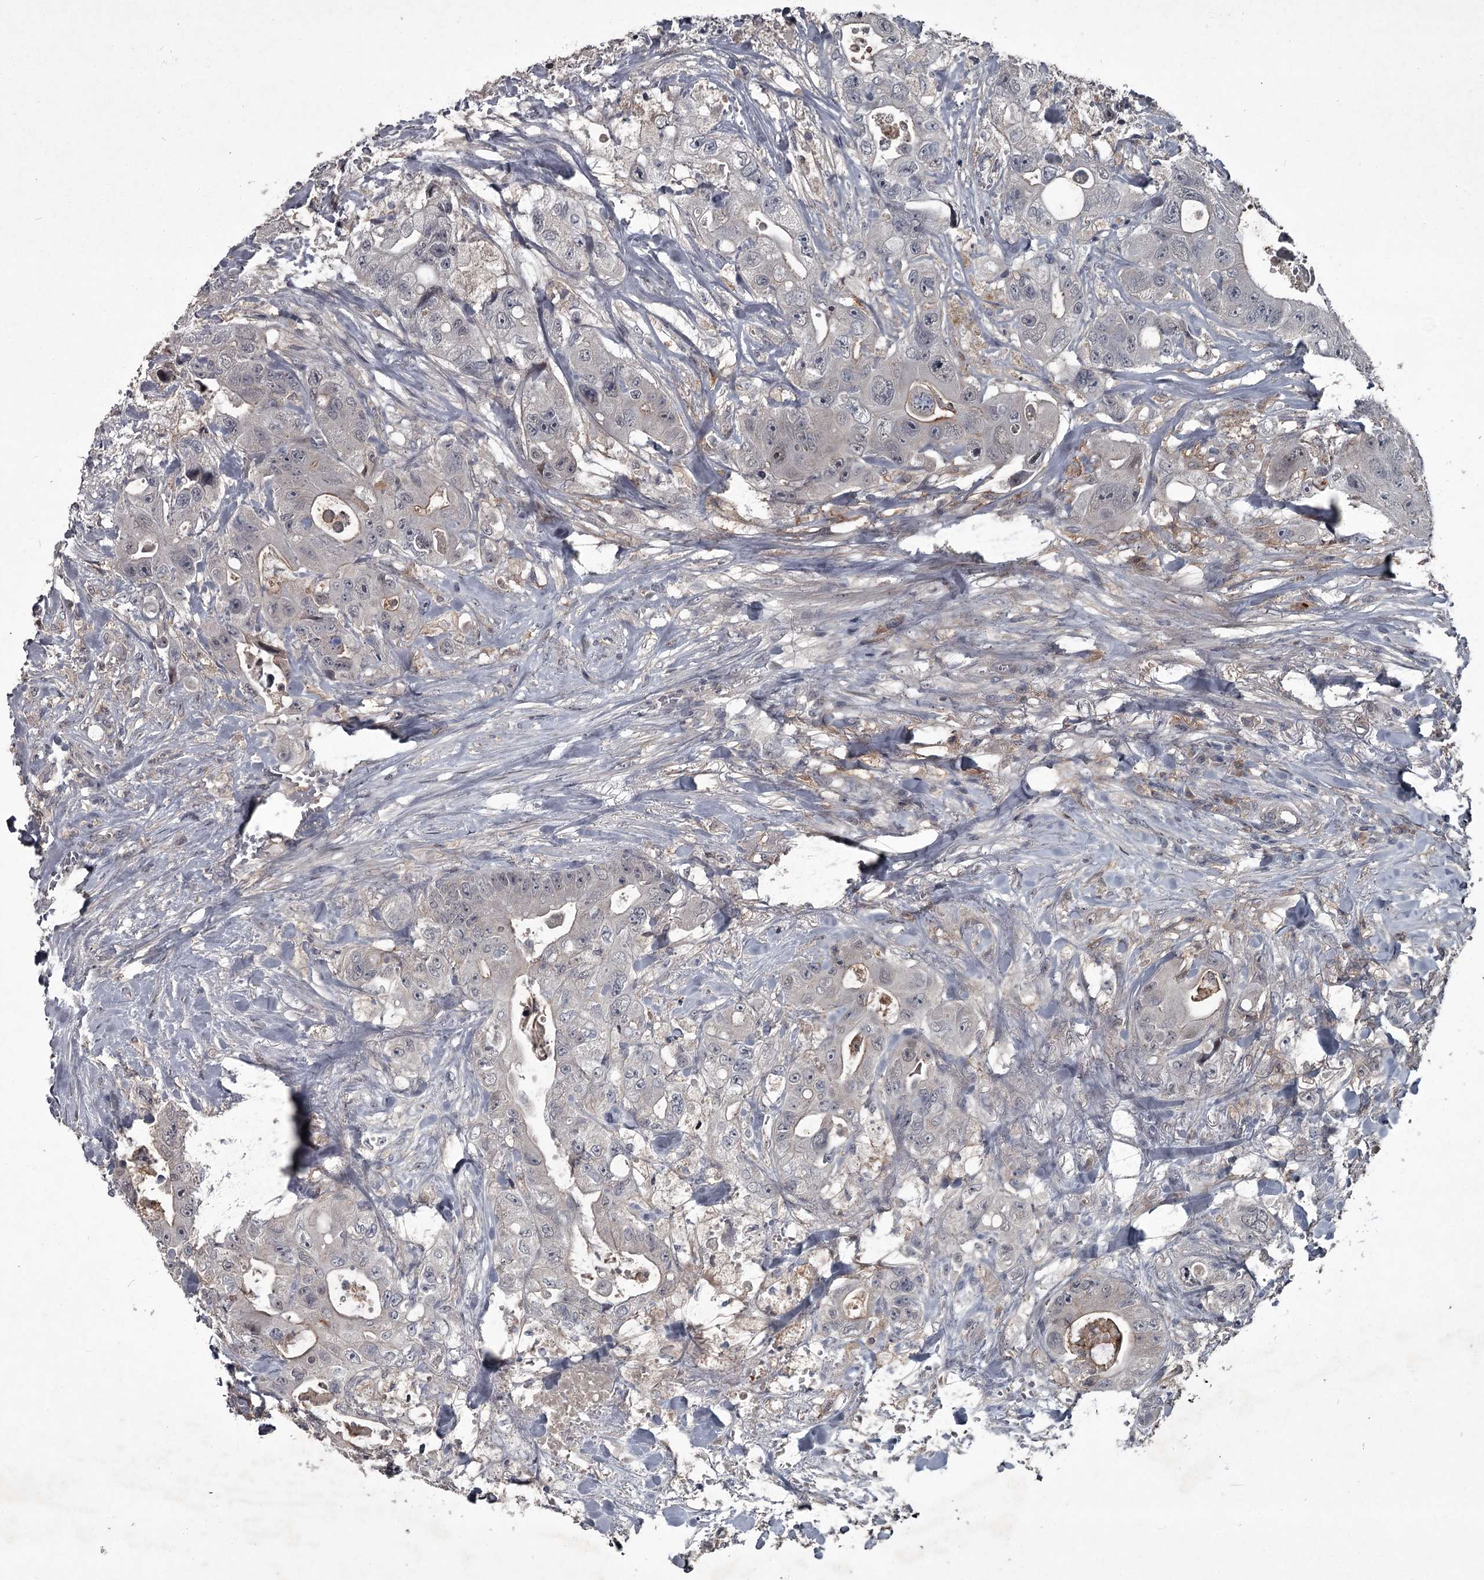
{"staining": {"intensity": "moderate", "quantity": "<25%", "location": "cytoplasmic/membranous"}, "tissue": "colorectal cancer", "cell_type": "Tumor cells", "image_type": "cancer", "snomed": [{"axis": "morphology", "description": "Adenocarcinoma, NOS"}, {"axis": "topography", "description": "Colon"}], "caption": "Colorectal adenocarcinoma stained for a protein shows moderate cytoplasmic/membranous positivity in tumor cells. (brown staining indicates protein expression, while blue staining denotes nuclei).", "gene": "FLVCR2", "patient": {"sex": "female", "age": 46}}